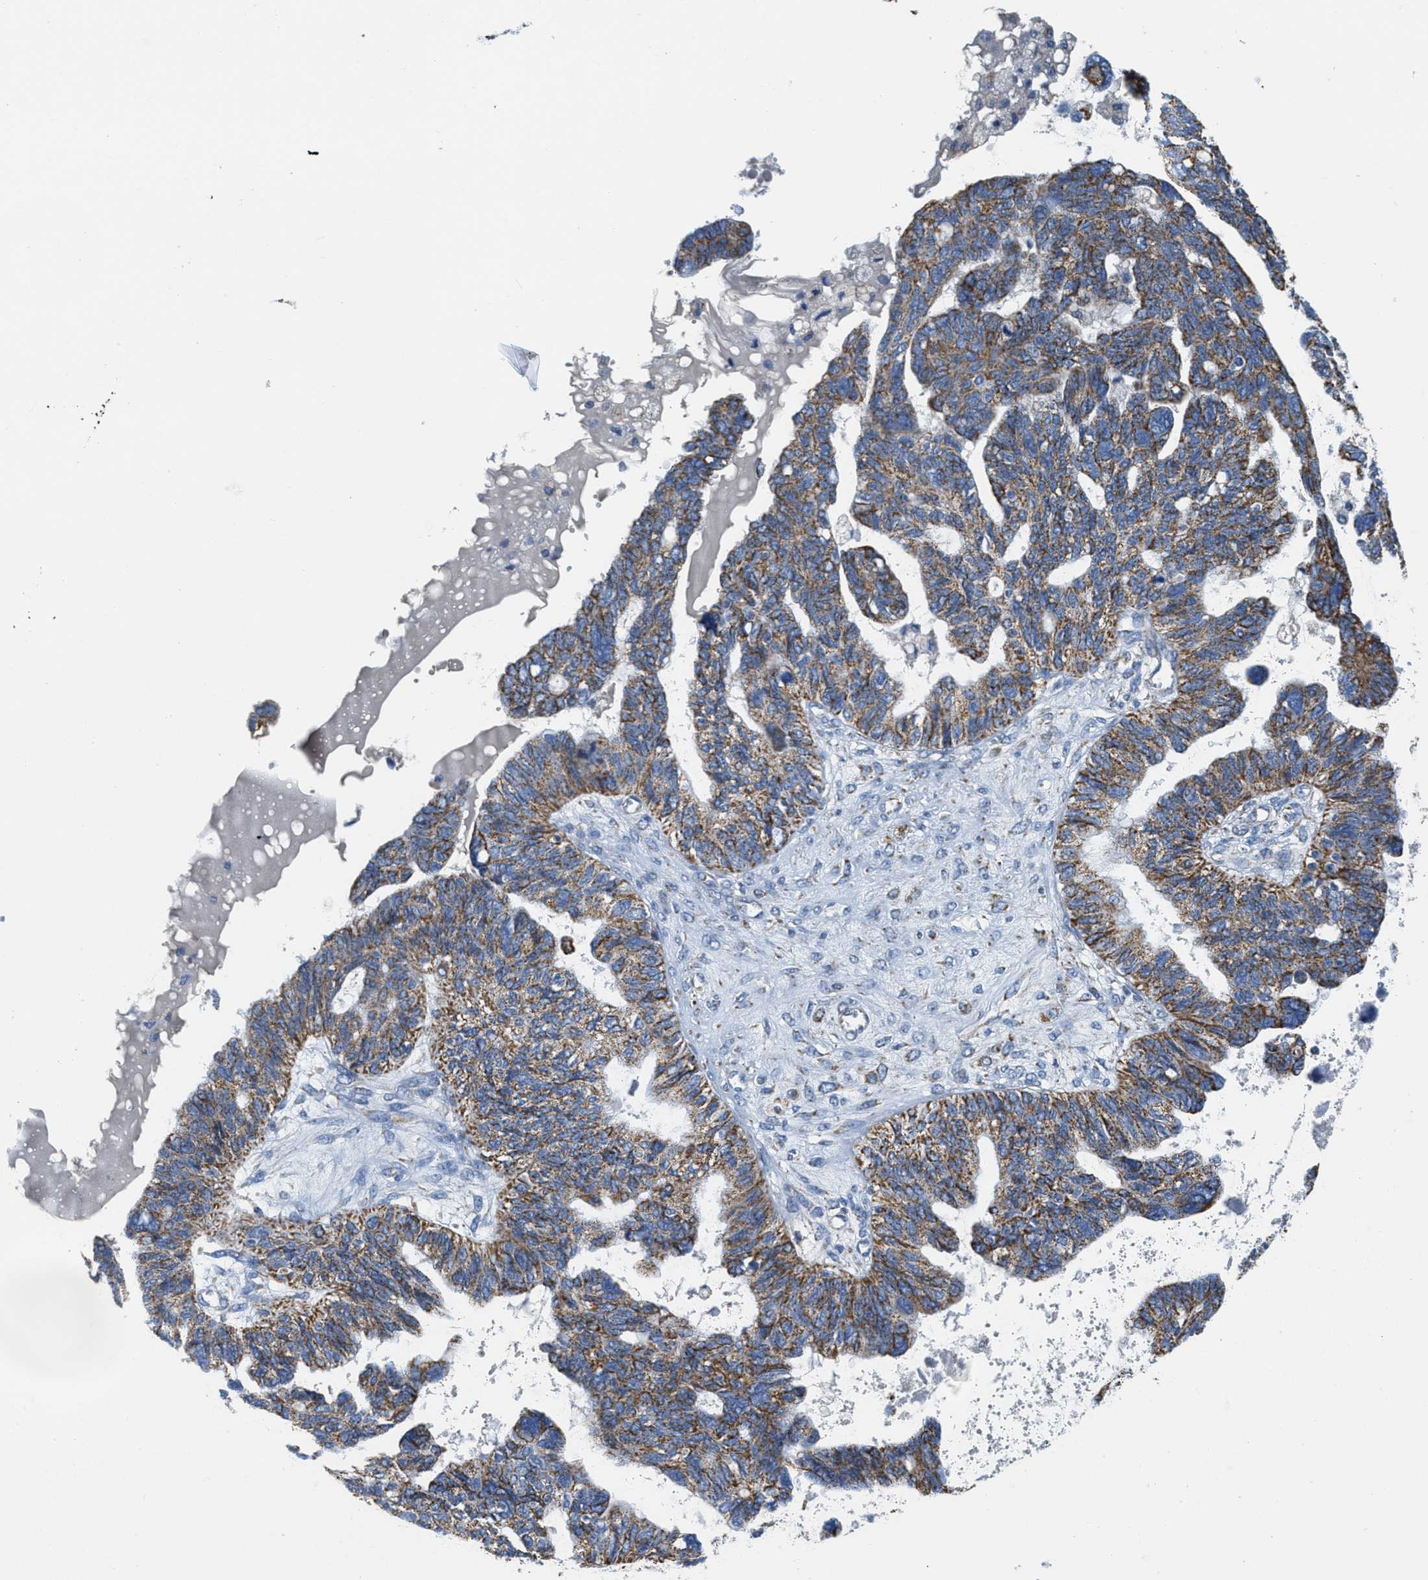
{"staining": {"intensity": "moderate", "quantity": ">75%", "location": "cytoplasmic/membranous"}, "tissue": "ovarian cancer", "cell_type": "Tumor cells", "image_type": "cancer", "snomed": [{"axis": "morphology", "description": "Cystadenocarcinoma, serous, NOS"}, {"axis": "topography", "description": "Ovary"}], "caption": "The immunohistochemical stain shows moderate cytoplasmic/membranous positivity in tumor cells of serous cystadenocarcinoma (ovarian) tissue.", "gene": "KCNJ5", "patient": {"sex": "female", "age": 79}}